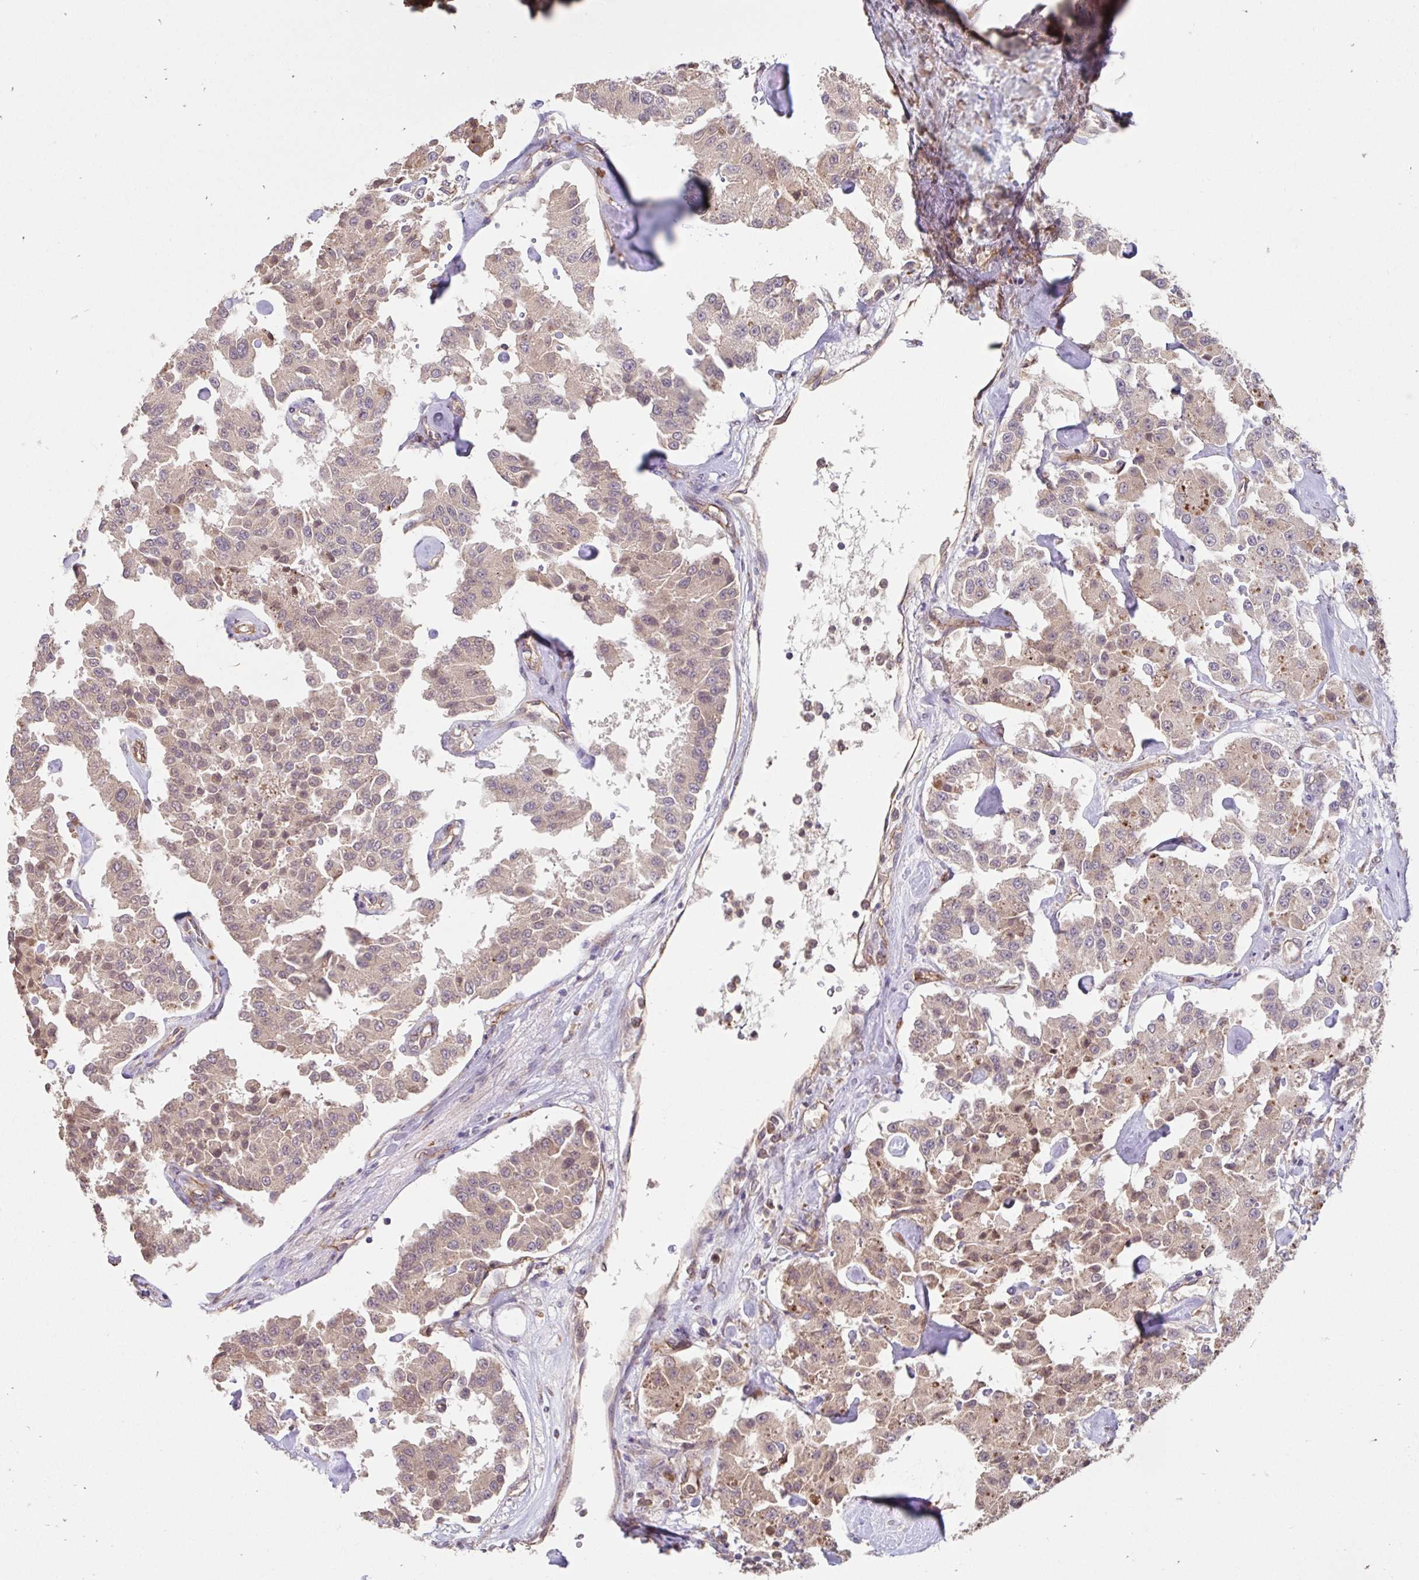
{"staining": {"intensity": "weak", "quantity": ">75%", "location": "cytoplasmic/membranous,nuclear"}, "tissue": "carcinoid", "cell_type": "Tumor cells", "image_type": "cancer", "snomed": [{"axis": "morphology", "description": "Carcinoid, malignant, NOS"}, {"axis": "topography", "description": "Pancreas"}], "caption": "Carcinoid stained with DAB (3,3'-diaminobenzidine) immunohistochemistry (IHC) demonstrates low levels of weak cytoplasmic/membranous and nuclear positivity in approximately >75% of tumor cells.", "gene": "STYXL1", "patient": {"sex": "male", "age": 41}}